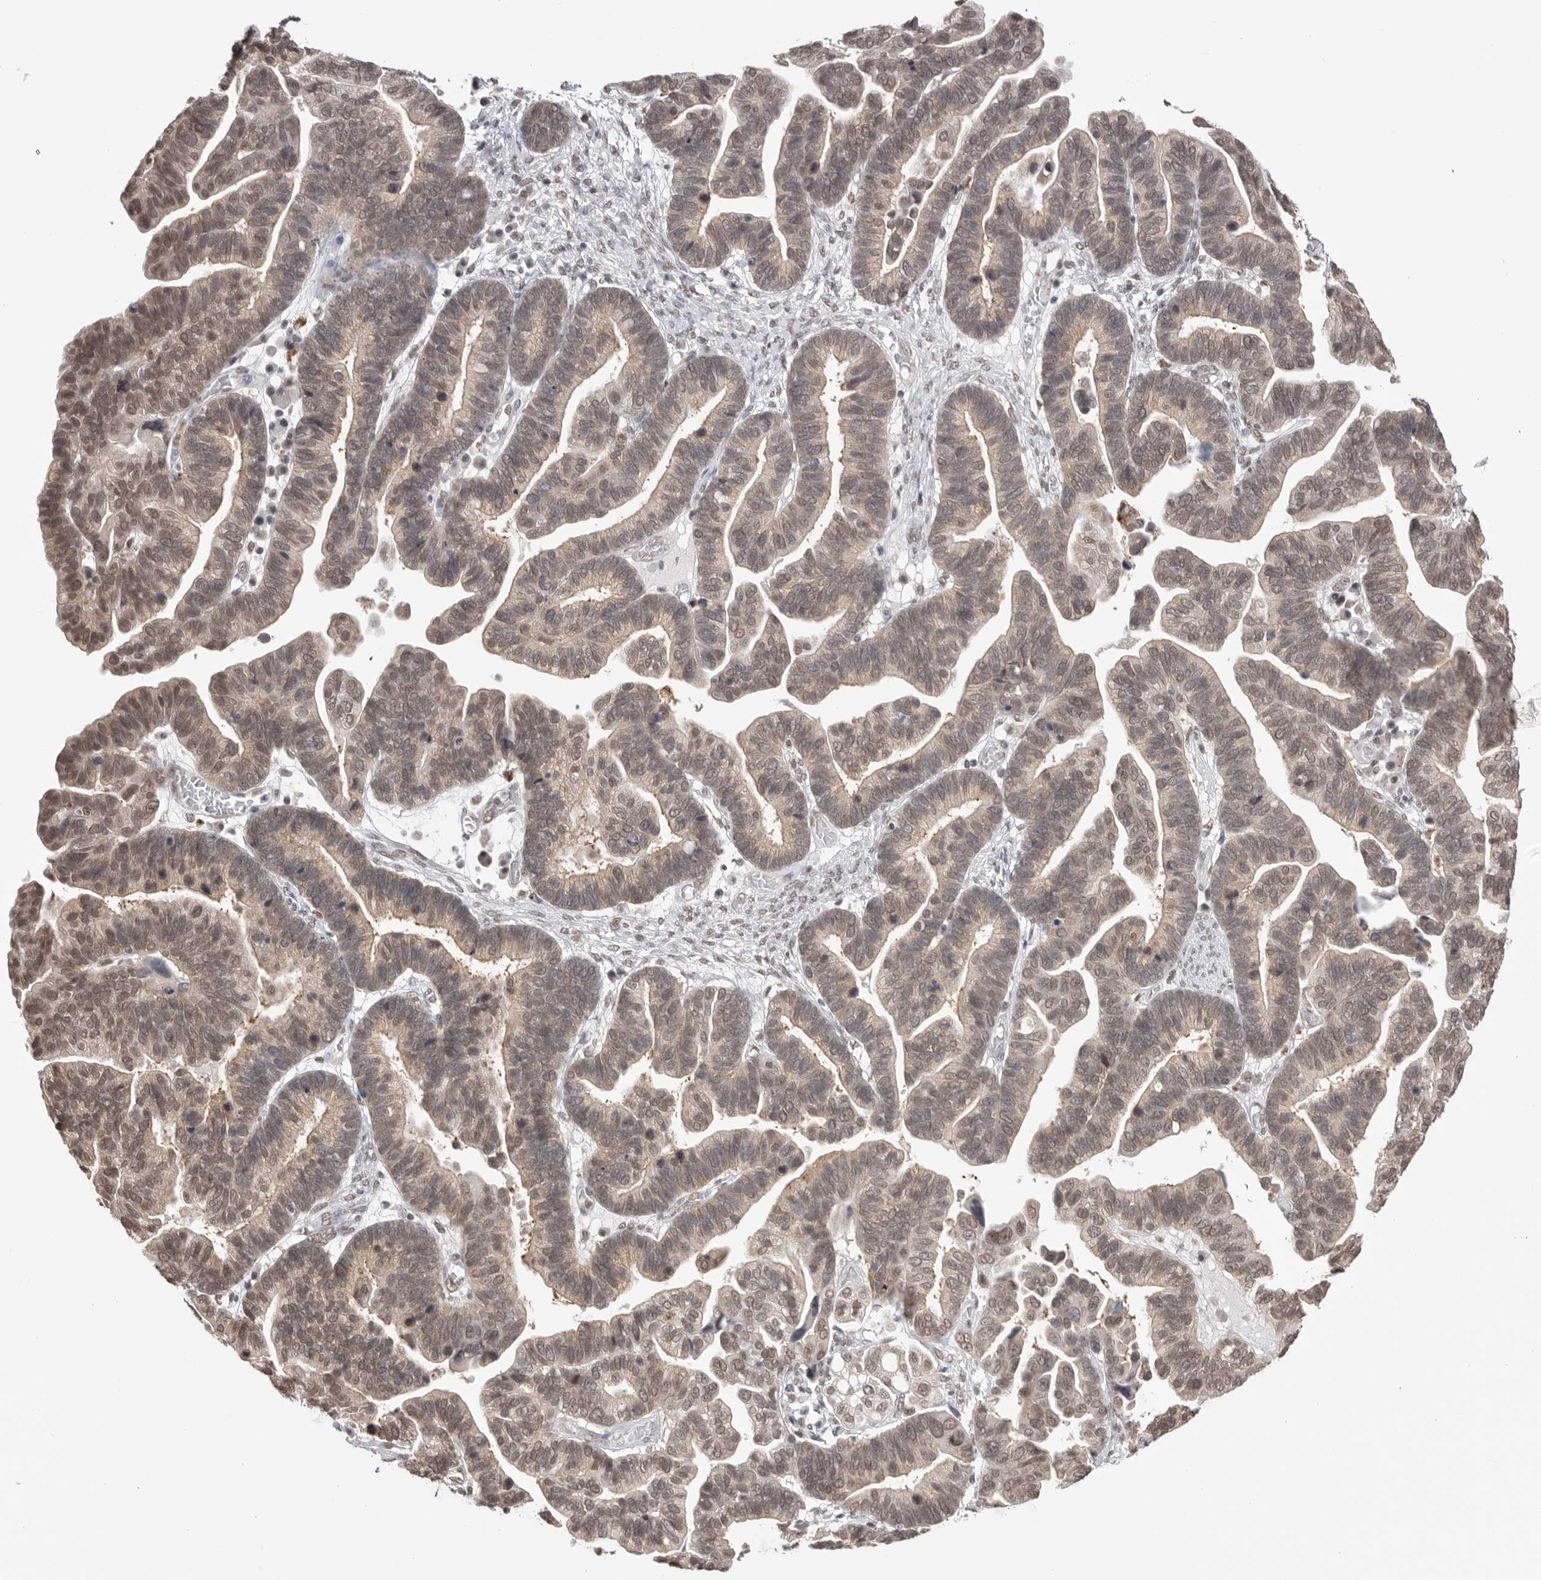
{"staining": {"intensity": "moderate", "quantity": "25%-75%", "location": "nuclear"}, "tissue": "ovarian cancer", "cell_type": "Tumor cells", "image_type": "cancer", "snomed": [{"axis": "morphology", "description": "Cystadenocarcinoma, serous, NOS"}, {"axis": "topography", "description": "Ovary"}], "caption": "Moderate nuclear positivity is present in approximately 25%-75% of tumor cells in ovarian serous cystadenocarcinoma.", "gene": "BCLAF3", "patient": {"sex": "female", "age": 56}}